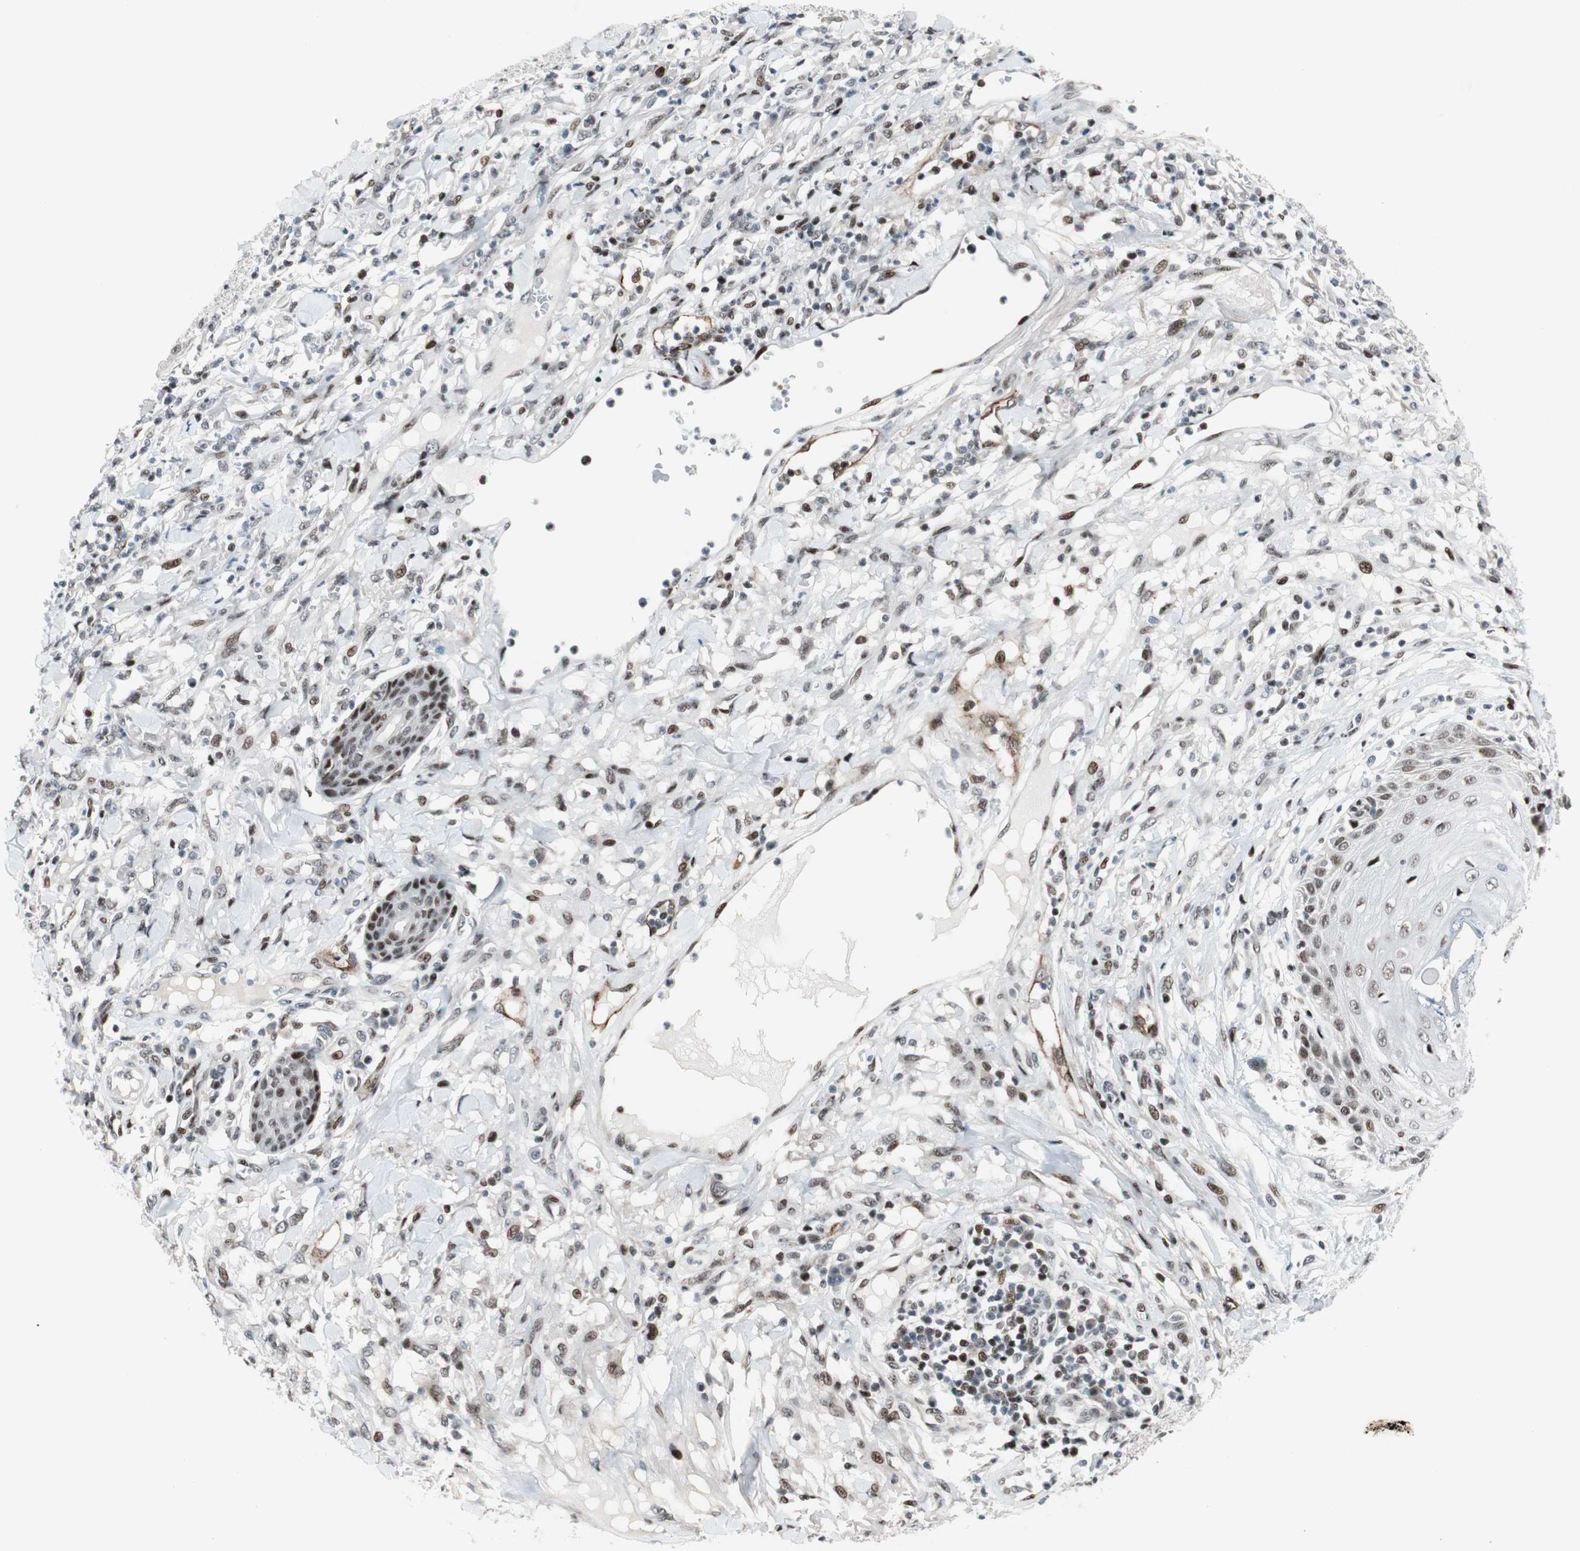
{"staining": {"intensity": "moderate", "quantity": "<25%", "location": "nuclear"}, "tissue": "skin cancer", "cell_type": "Tumor cells", "image_type": "cancer", "snomed": [{"axis": "morphology", "description": "Squamous cell carcinoma, NOS"}, {"axis": "topography", "description": "Skin"}], "caption": "Tumor cells demonstrate low levels of moderate nuclear staining in approximately <25% of cells in skin cancer.", "gene": "FBXO44", "patient": {"sex": "female", "age": 78}}